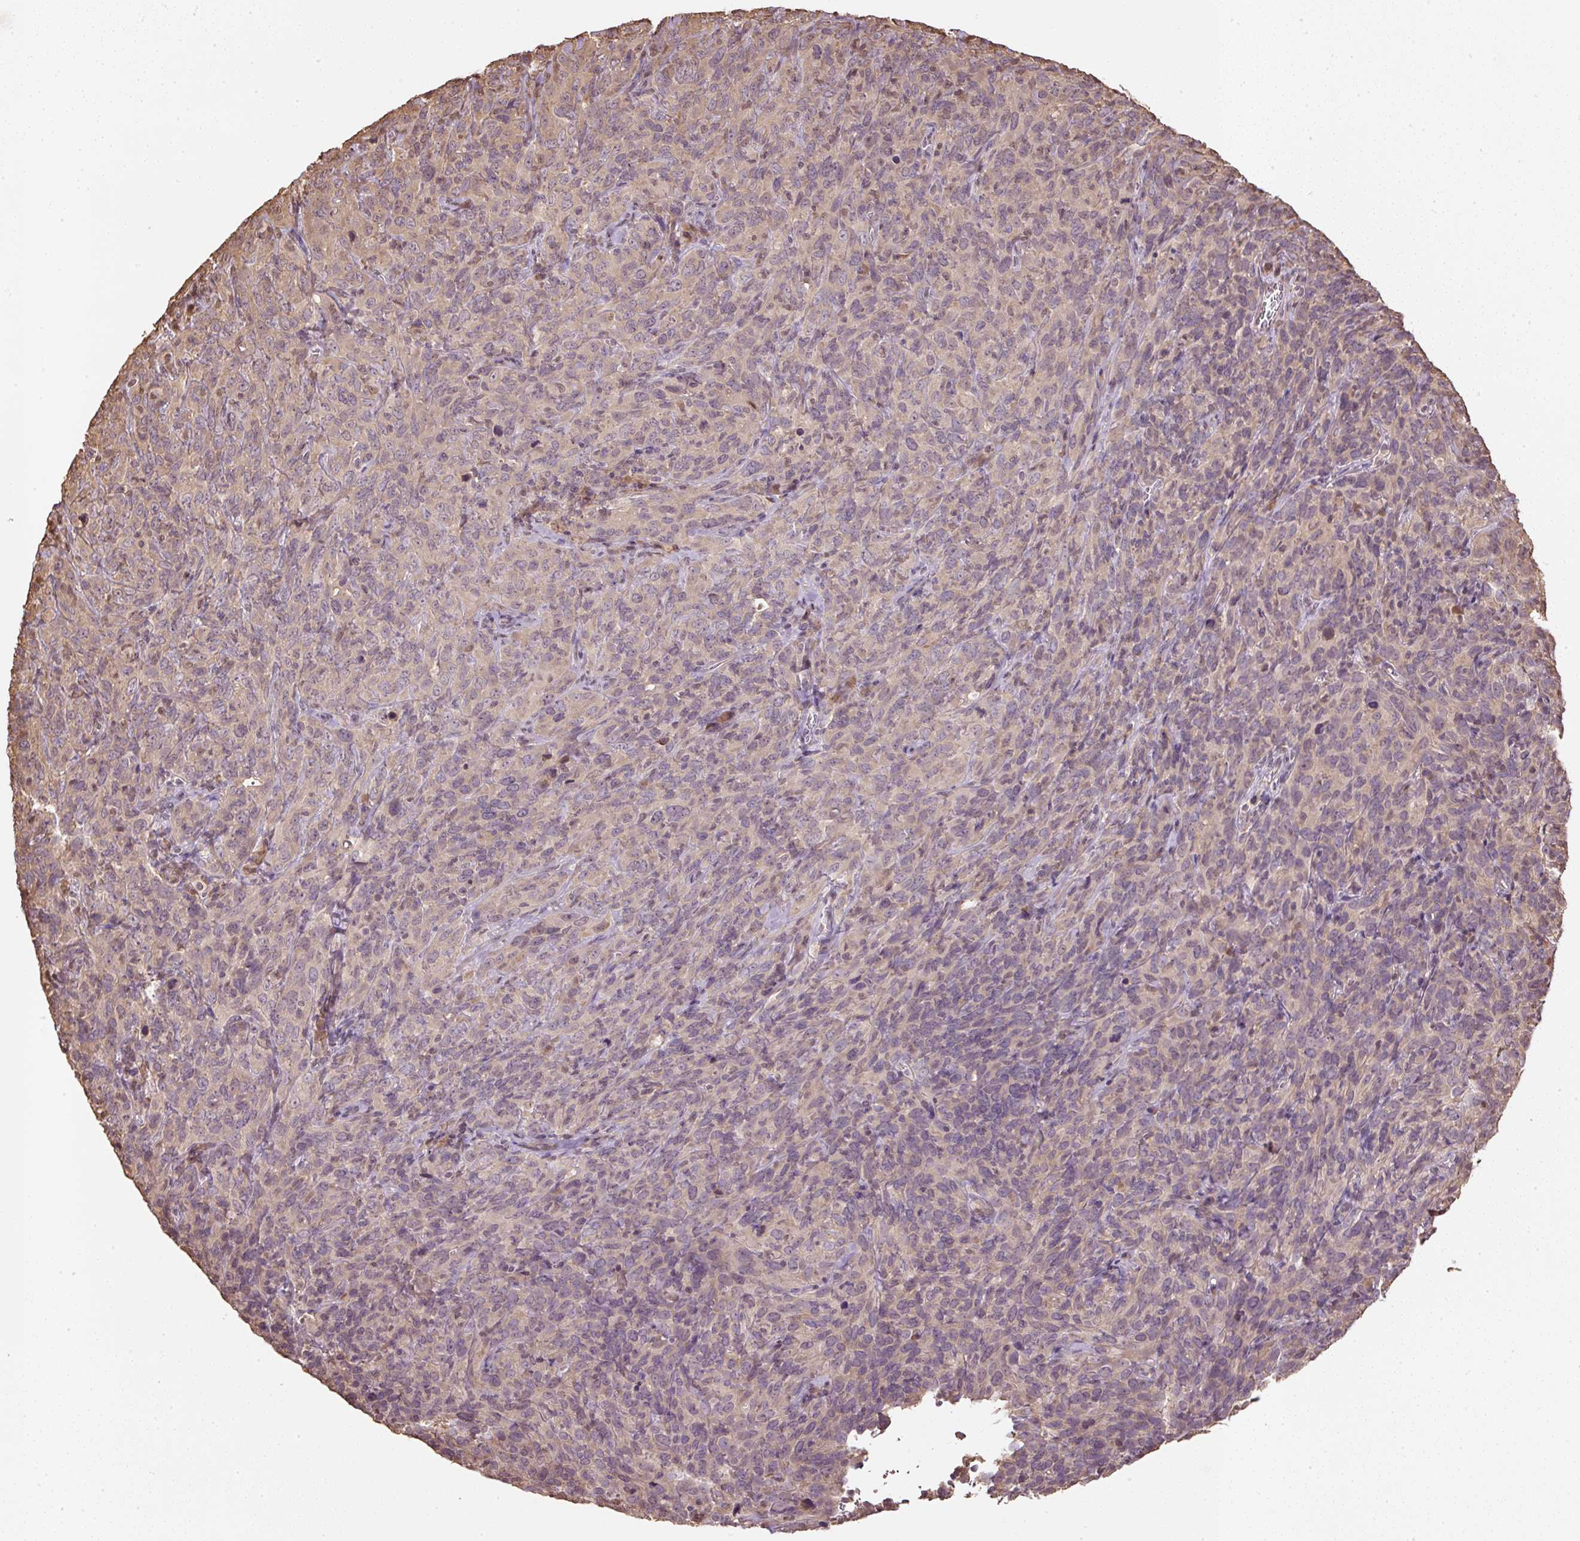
{"staining": {"intensity": "weak", "quantity": "<25%", "location": "cytoplasmic/membranous,nuclear"}, "tissue": "cervical cancer", "cell_type": "Tumor cells", "image_type": "cancer", "snomed": [{"axis": "morphology", "description": "Squamous cell carcinoma, NOS"}, {"axis": "topography", "description": "Cervix"}], "caption": "High magnification brightfield microscopy of squamous cell carcinoma (cervical) stained with DAB (brown) and counterstained with hematoxylin (blue): tumor cells show no significant staining. The staining is performed using DAB (3,3'-diaminobenzidine) brown chromogen with nuclei counter-stained in using hematoxylin.", "gene": "TMEM170B", "patient": {"sex": "female", "age": 51}}